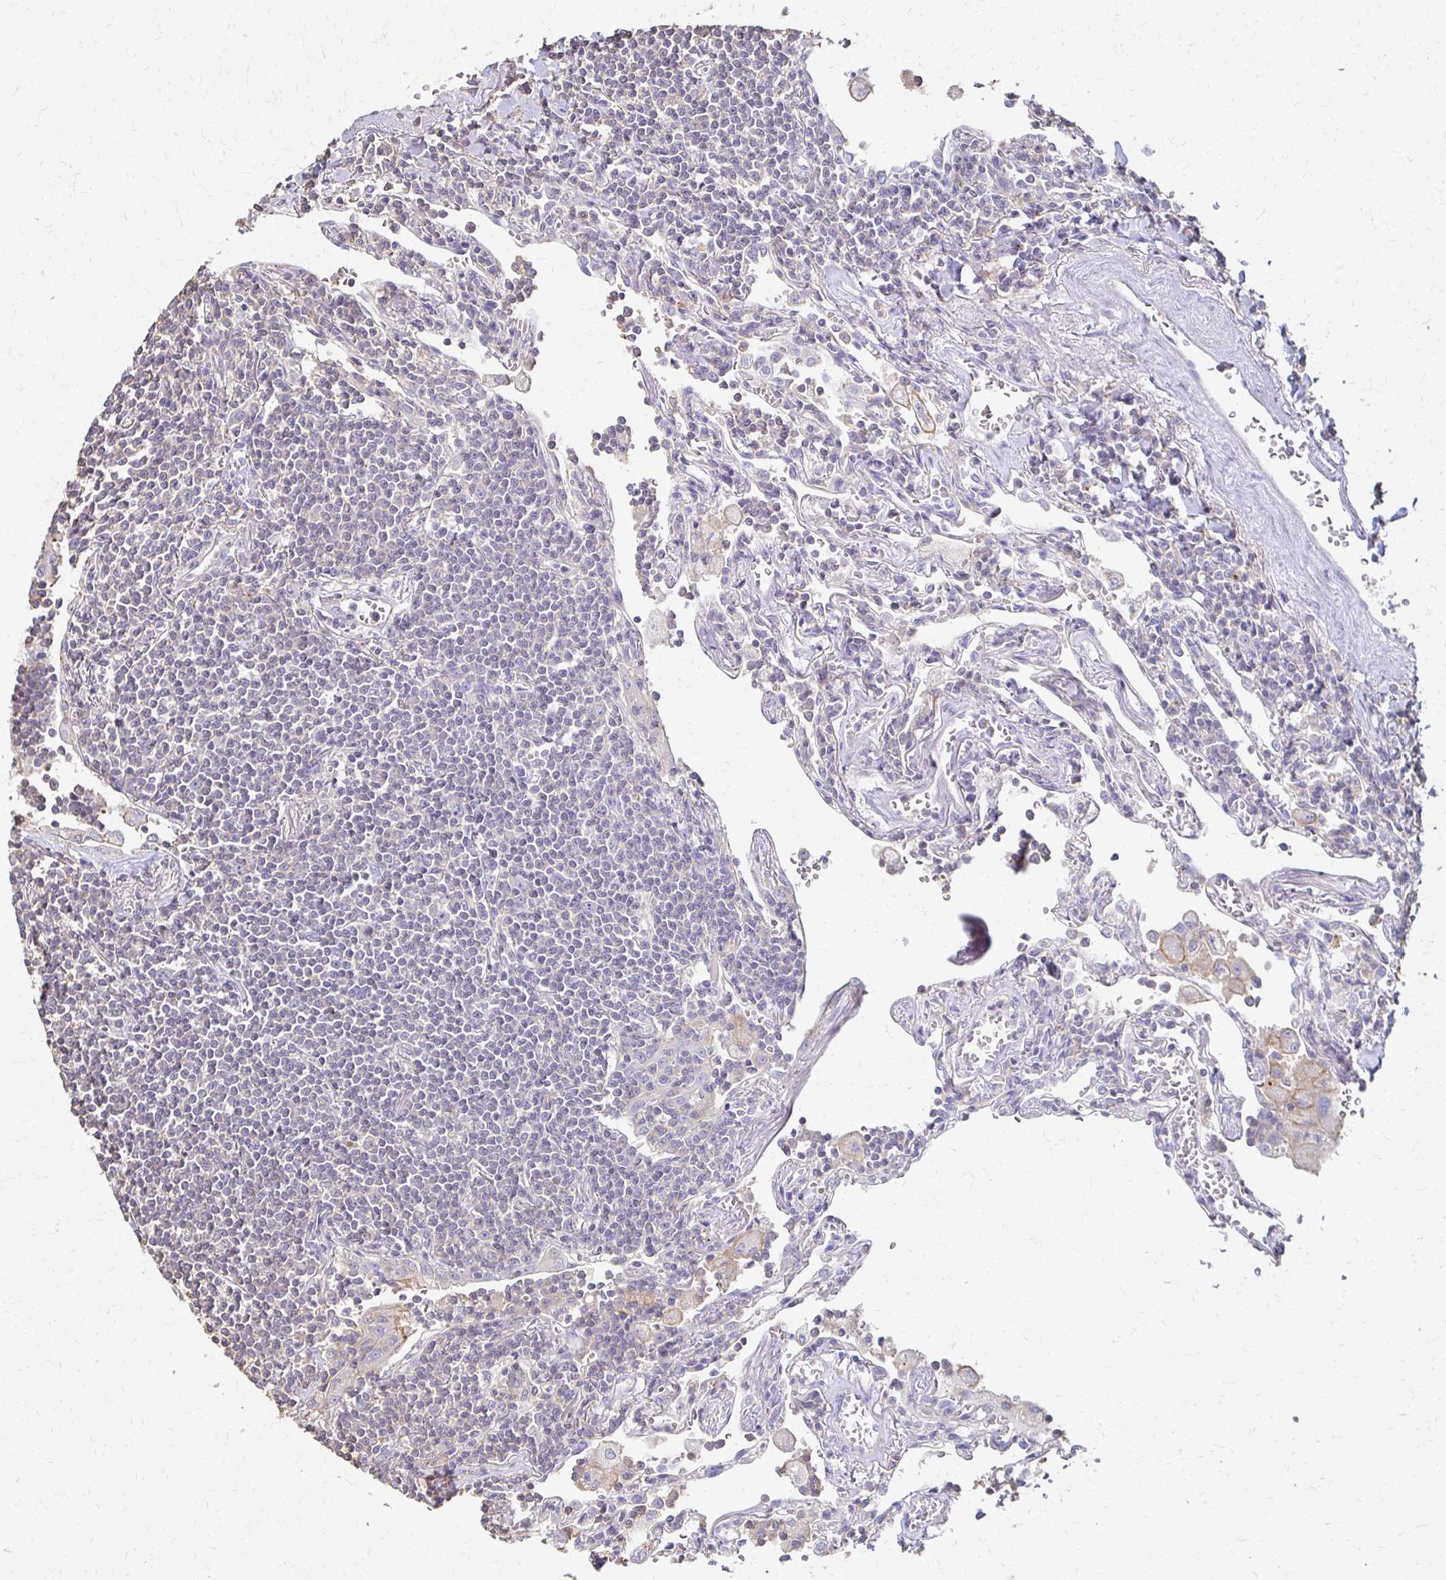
{"staining": {"intensity": "negative", "quantity": "none", "location": "none"}, "tissue": "lymphoma", "cell_type": "Tumor cells", "image_type": "cancer", "snomed": [{"axis": "morphology", "description": "Malignant lymphoma, non-Hodgkin's type, Low grade"}, {"axis": "topography", "description": "Lung"}], "caption": "Human malignant lymphoma, non-Hodgkin's type (low-grade) stained for a protein using immunohistochemistry displays no positivity in tumor cells.", "gene": "C1QTNF7", "patient": {"sex": "female", "age": 71}}